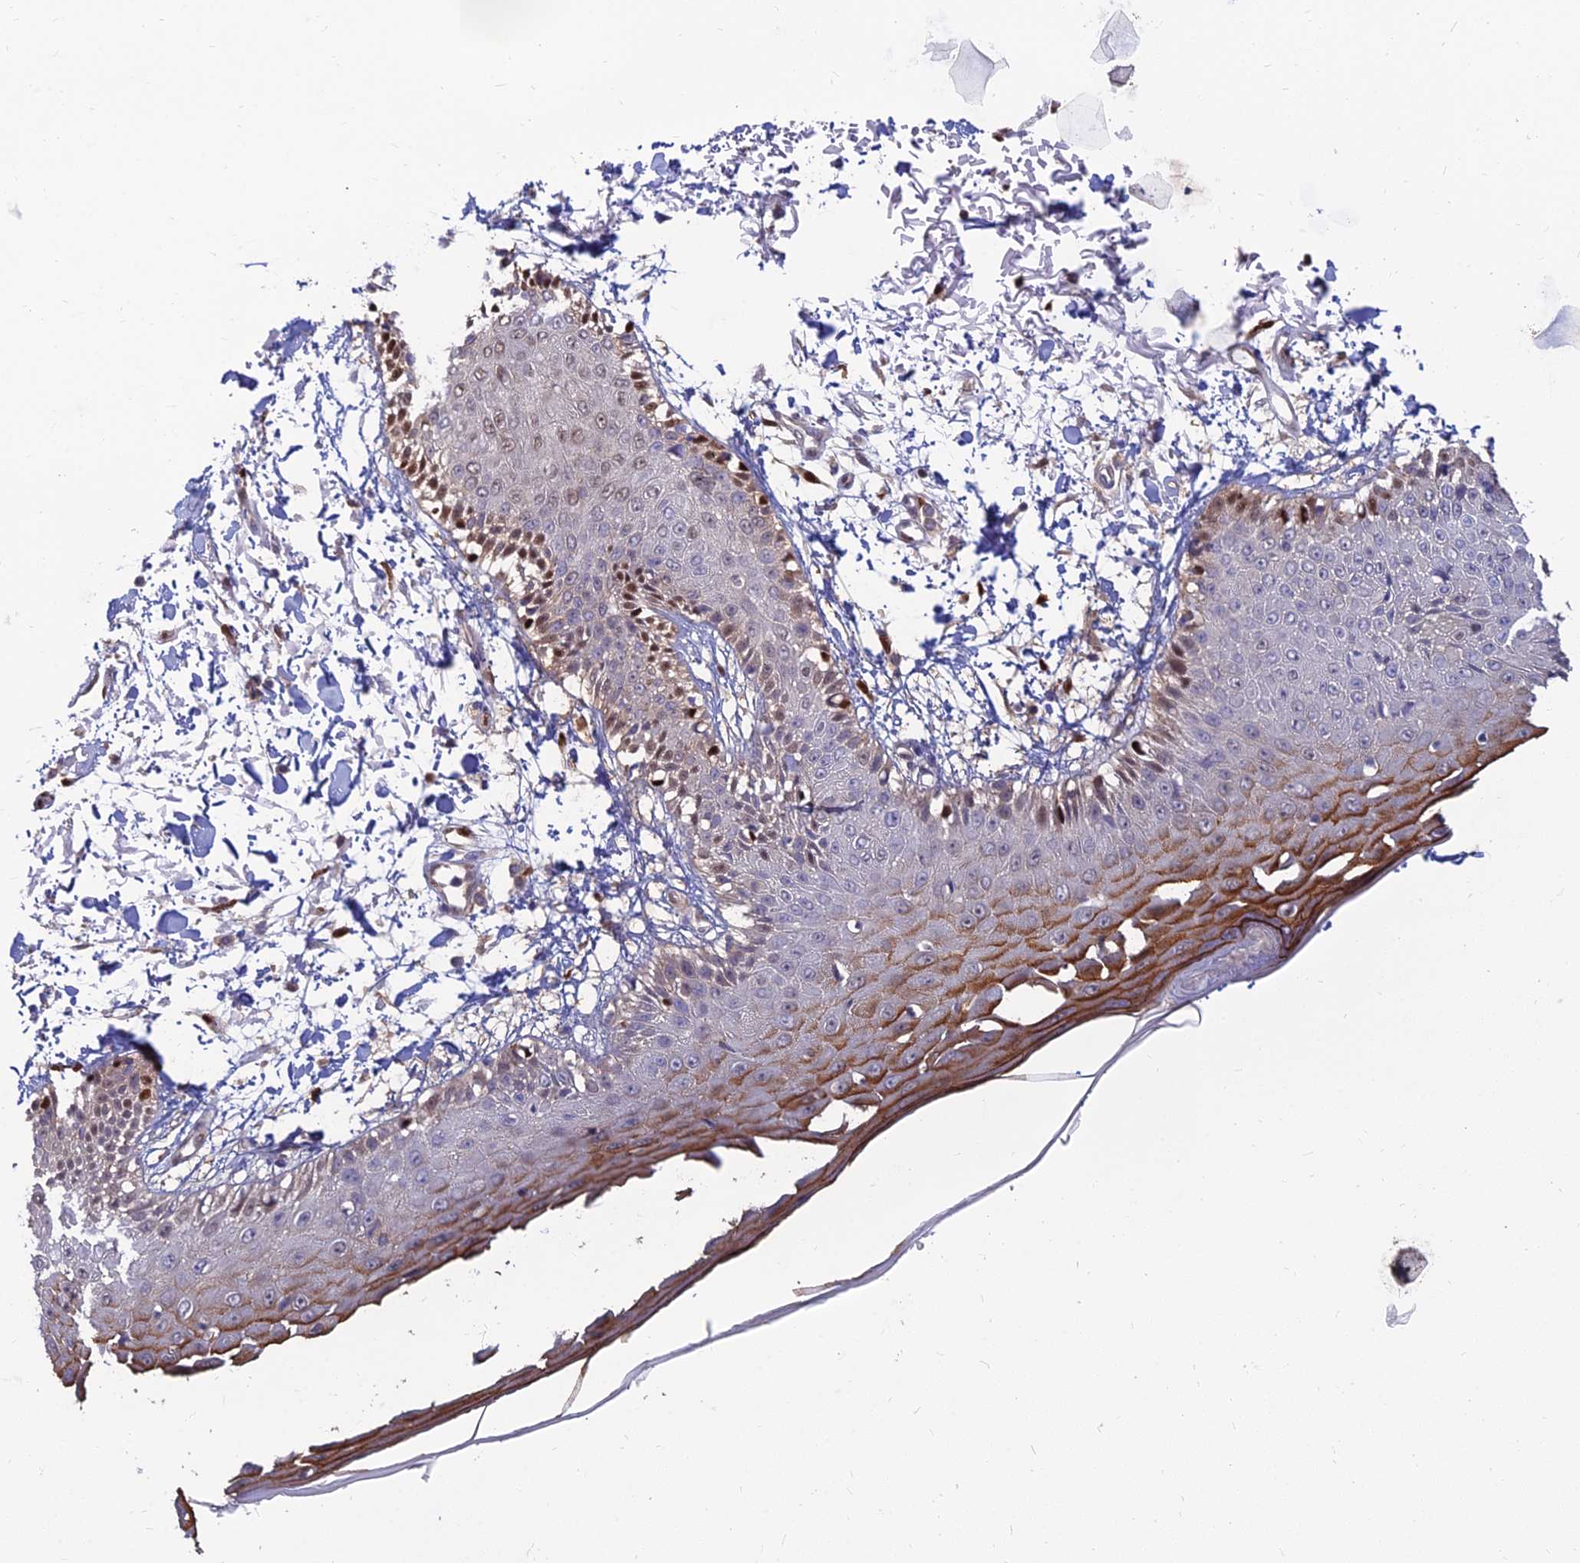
{"staining": {"intensity": "moderate", "quantity": ">75%", "location": "nuclear"}, "tissue": "skin", "cell_type": "Fibroblasts", "image_type": "normal", "snomed": [{"axis": "morphology", "description": "Normal tissue, NOS"}, {"axis": "morphology", "description": "Squamous cell carcinoma, NOS"}, {"axis": "topography", "description": "Skin"}, {"axis": "topography", "description": "Peripheral nerve tissue"}], "caption": "A micrograph showing moderate nuclear staining in about >75% of fibroblasts in unremarkable skin, as visualized by brown immunohistochemical staining.", "gene": "DNPEP", "patient": {"sex": "male", "age": 83}}